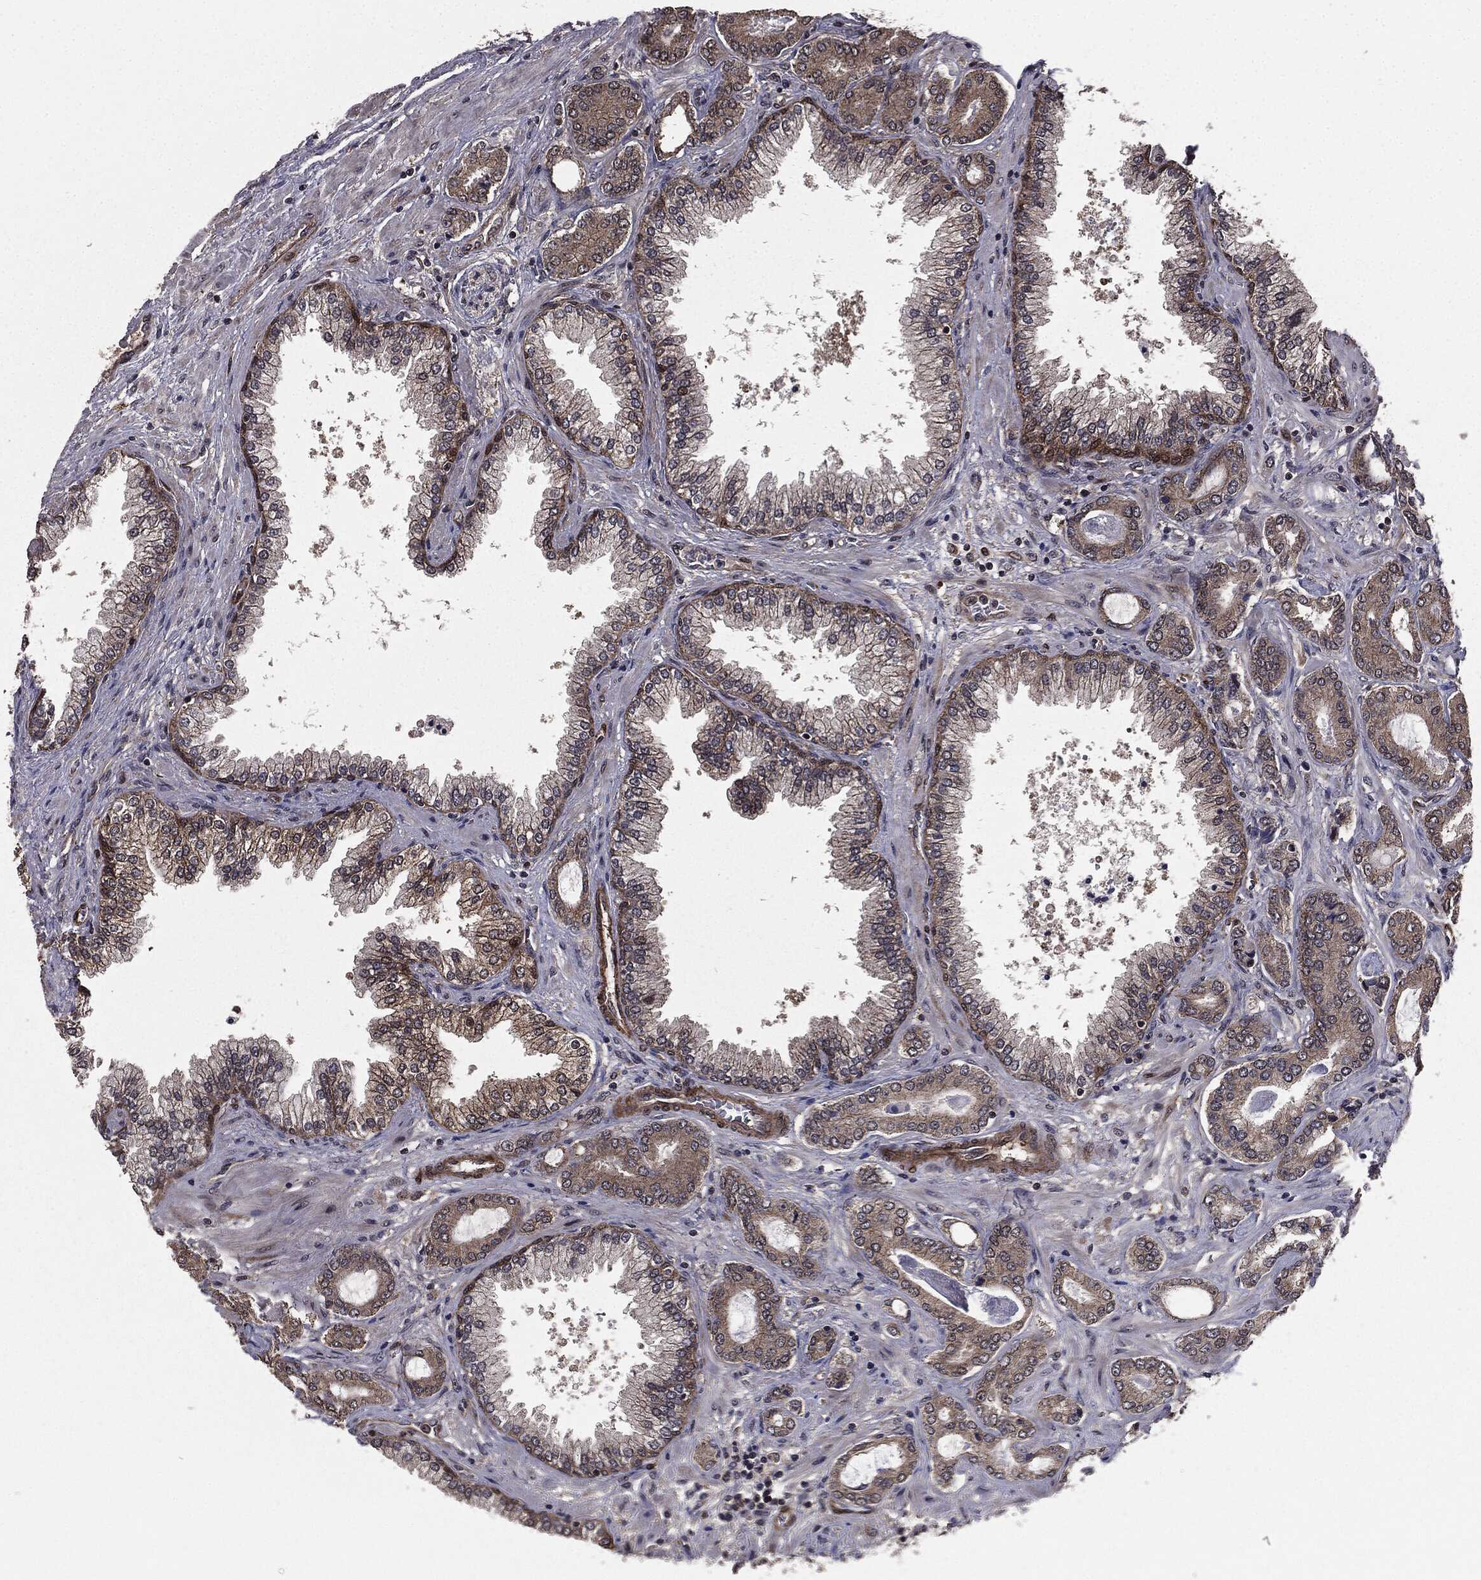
{"staining": {"intensity": "weak", "quantity": ">75%", "location": "cytoplasmic/membranous"}, "tissue": "prostate cancer", "cell_type": "Tumor cells", "image_type": "cancer", "snomed": [{"axis": "morphology", "description": "Adenocarcinoma, Low grade"}, {"axis": "topography", "description": "Prostate"}], "caption": "An immunohistochemistry (IHC) image of neoplastic tissue is shown. Protein staining in brown highlights weak cytoplasmic/membranous positivity in prostate adenocarcinoma (low-grade) within tumor cells. (IHC, brightfield microscopy, high magnification).", "gene": "PTPA", "patient": {"sex": "male", "age": 68}}